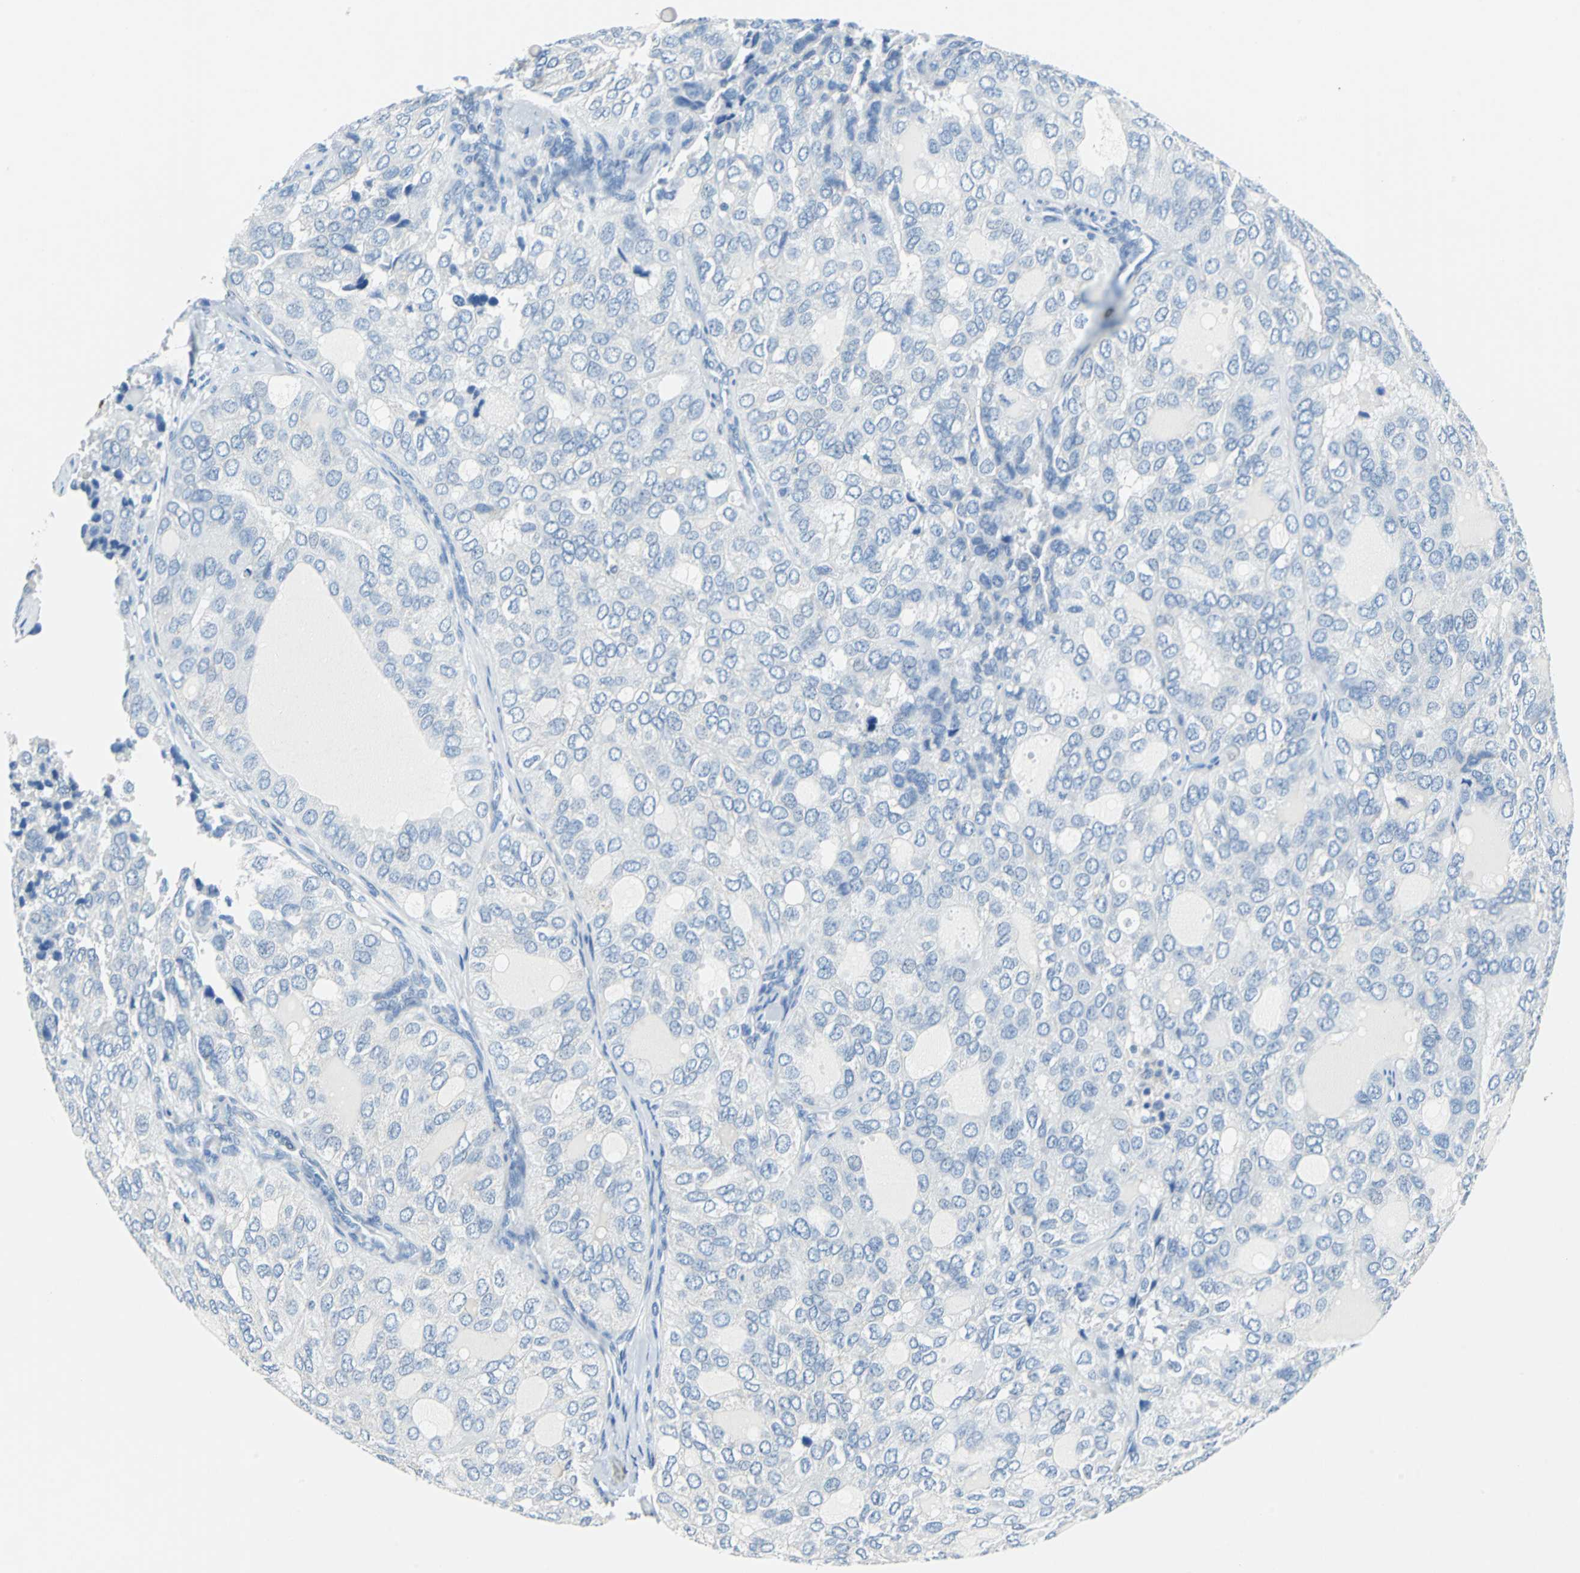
{"staining": {"intensity": "negative", "quantity": "none", "location": "none"}, "tissue": "thyroid cancer", "cell_type": "Tumor cells", "image_type": "cancer", "snomed": [{"axis": "morphology", "description": "Follicular adenoma carcinoma, NOS"}, {"axis": "topography", "description": "Thyroid gland"}], "caption": "Immunohistochemistry image of thyroid cancer (follicular adenoma carcinoma) stained for a protein (brown), which reveals no positivity in tumor cells.", "gene": "TEX264", "patient": {"sex": "male", "age": 75}}